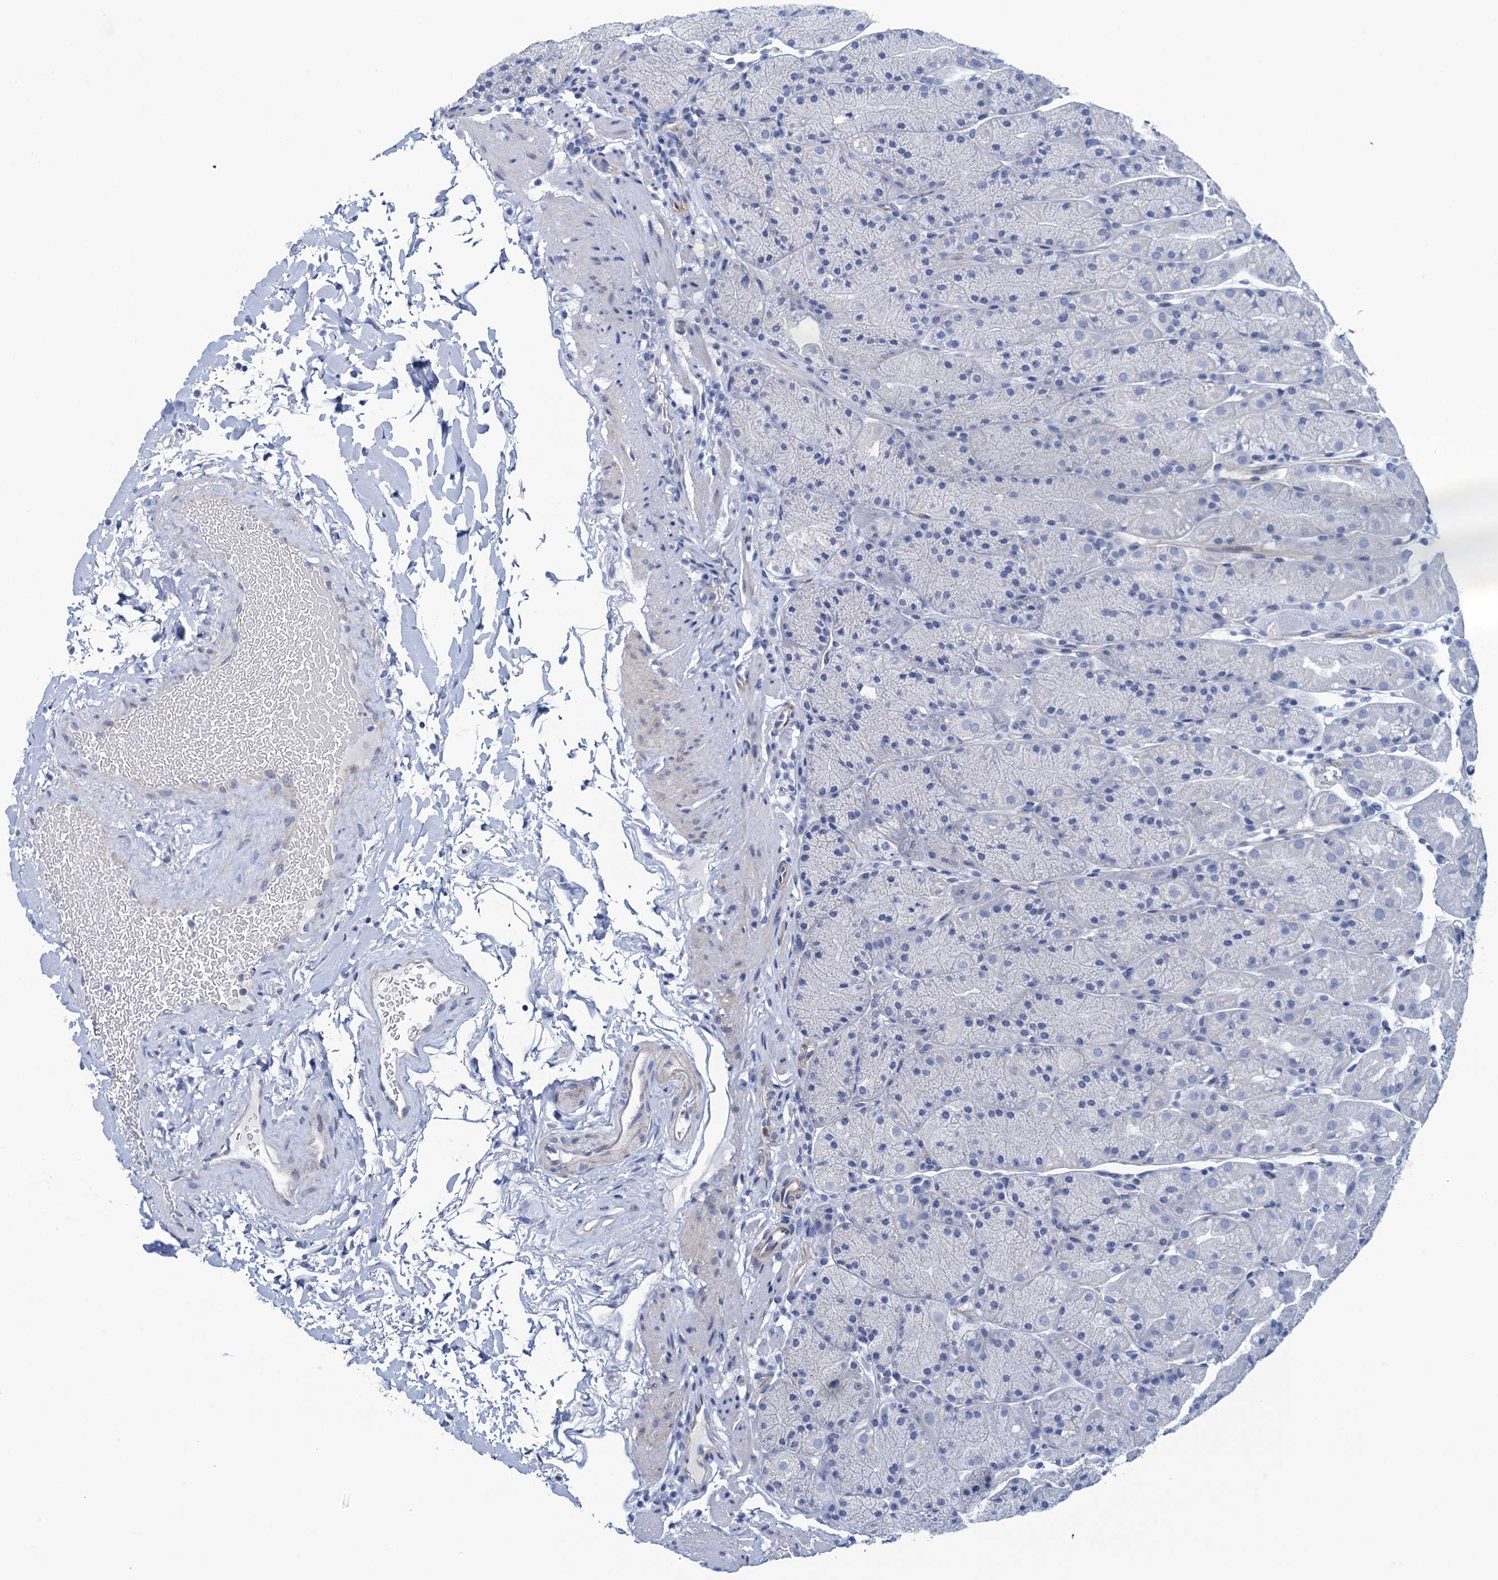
{"staining": {"intensity": "negative", "quantity": "none", "location": "none"}, "tissue": "stomach", "cell_type": "Glandular cells", "image_type": "normal", "snomed": [{"axis": "morphology", "description": "Normal tissue, NOS"}, {"axis": "topography", "description": "Stomach, upper"}, {"axis": "topography", "description": "Stomach, lower"}], "caption": "Protein analysis of benign stomach reveals no significant positivity in glandular cells.", "gene": "RHCG", "patient": {"sex": "male", "age": 67}}